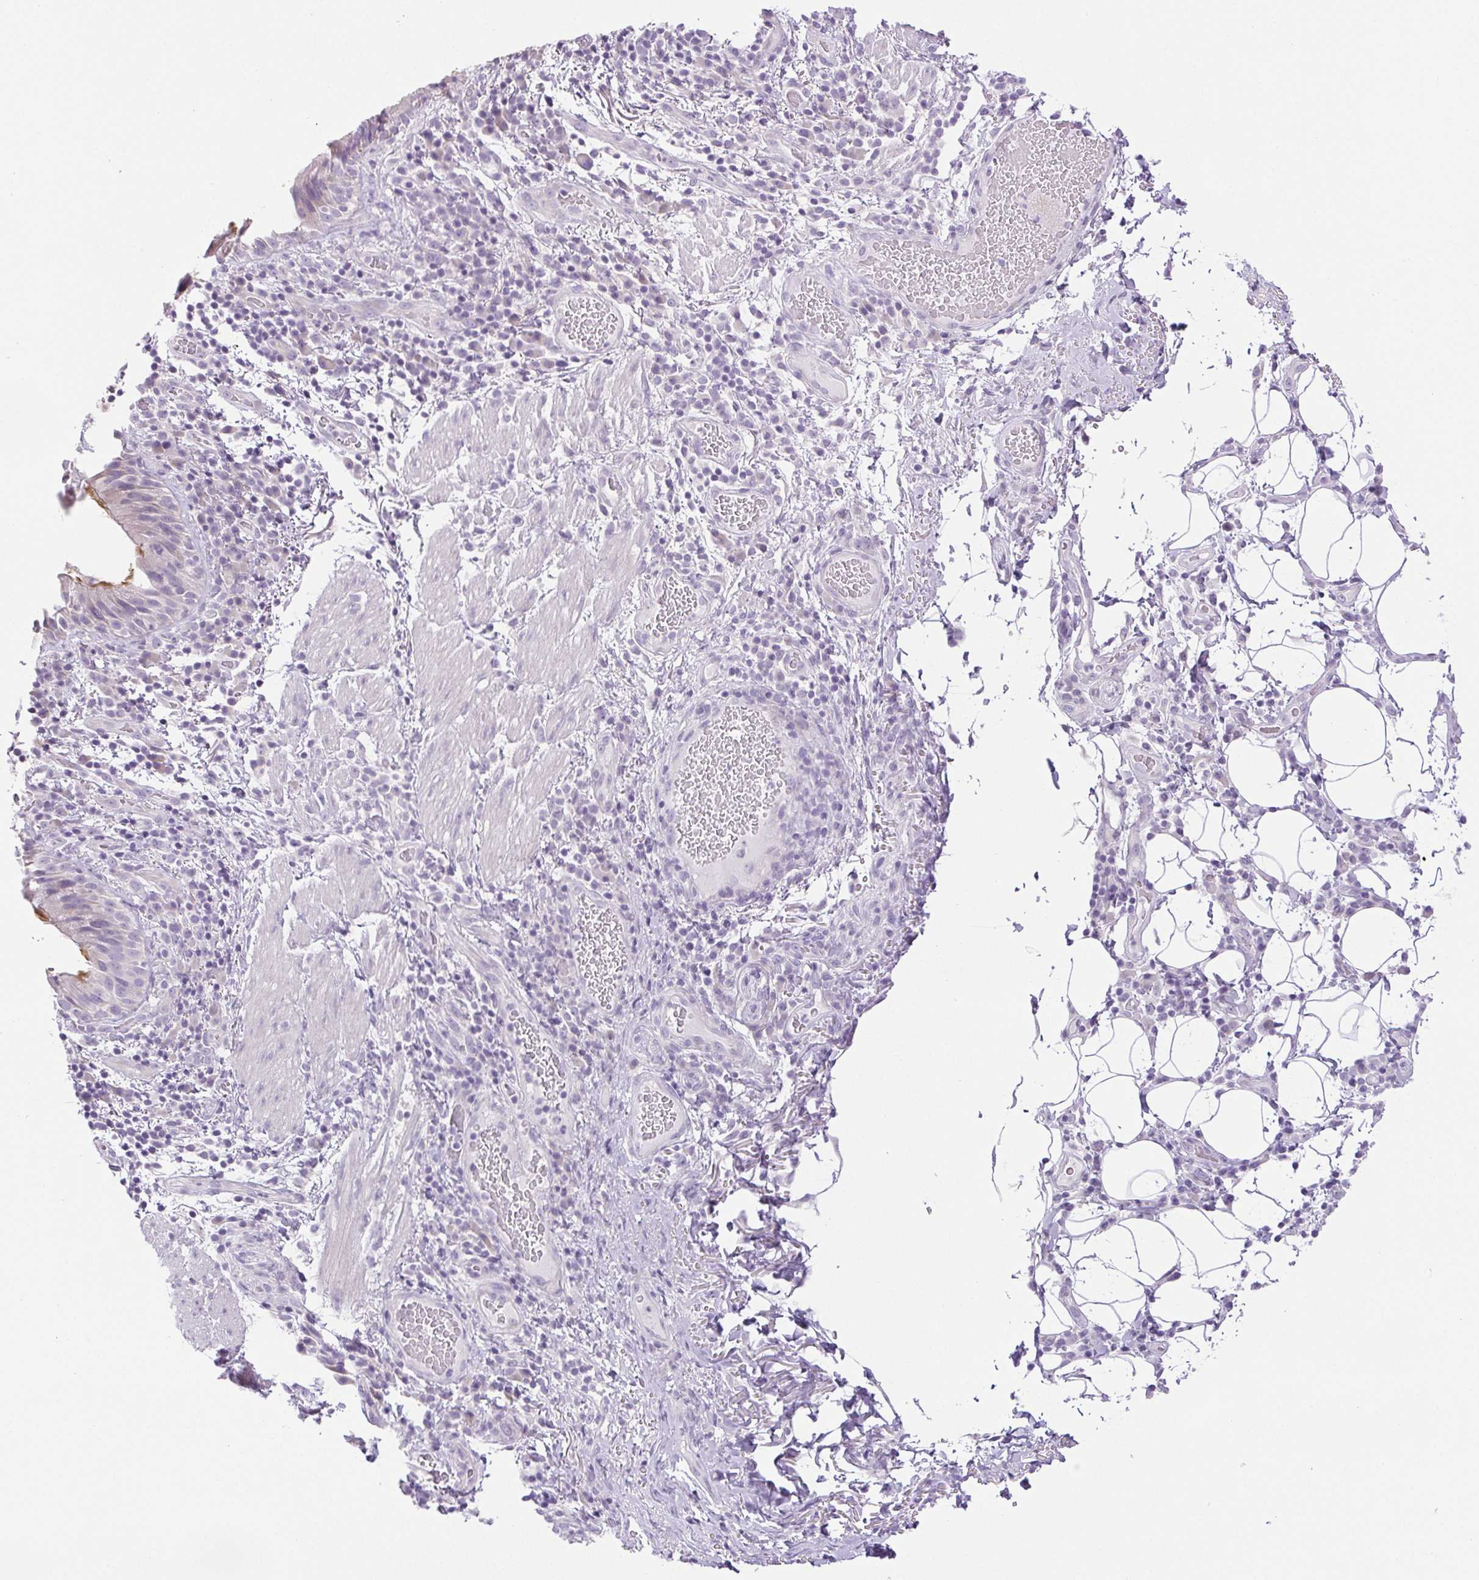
{"staining": {"intensity": "moderate", "quantity": "25%-75%", "location": "cytoplasmic/membranous"}, "tissue": "bronchus", "cell_type": "Respiratory epithelial cells", "image_type": "normal", "snomed": [{"axis": "morphology", "description": "Normal tissue, NOS"}, {"axis": "topography", "description": "Lymph node"}, {"axis": "topography", "description": "Bronchus"}], "caption": "Immunohistochemistry histopathology image of unremarkable bronchus: bronchus stained using immunohistochemistry exhibits medium levels of moderate protein expression localized specifically in the cytoplasmic/membranous of respiratory epithelial cells, appearing as a cytoplasmic/membranous brown color.", "gene": "PAPPA2", "patient": {"sex": "male", "age": 56}}